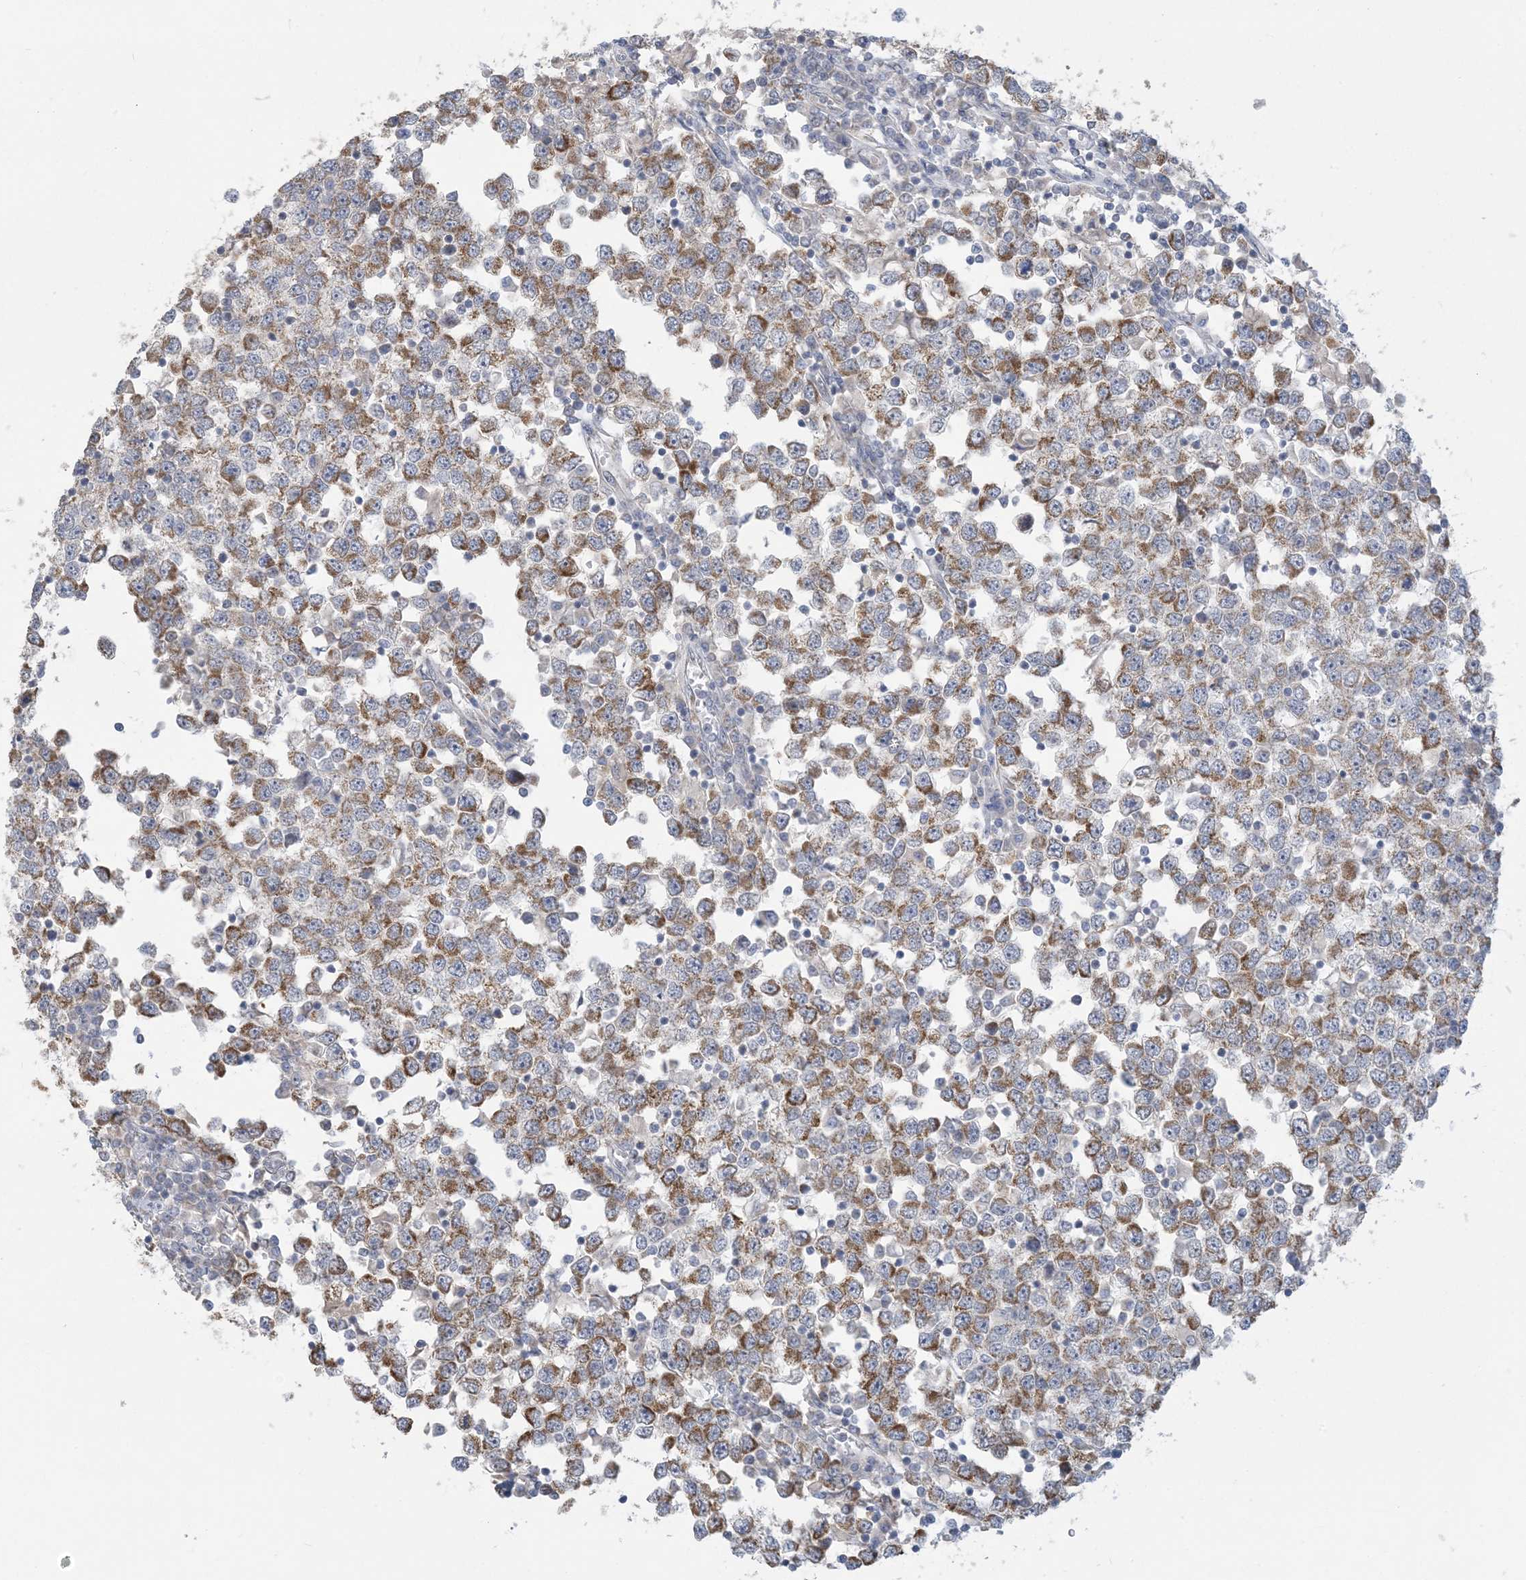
{"staining": {"intensity": "moderate", "quantity": ">75%", "location": "cytoplasmic/membranous"}, "tissue": "testis cancer", "cell_type": "Tumor cells", "image_type": "cancer", "snomed": [{"axis": "morphology", "description": "Seminoma, NOS"}, {"axis": "topography", "description": "Testis"}], "caption": "Brown immunohistochemical staining in human testis cancer (seminoma) displays moderate cytoplasmic/membranous expression in about >75% of tumor cells. (brown staining indicates protein expression, while blue staining denotes nuclei).", "gene": "TRMT10C", "patient": {"sex": "male", "age": 65}}